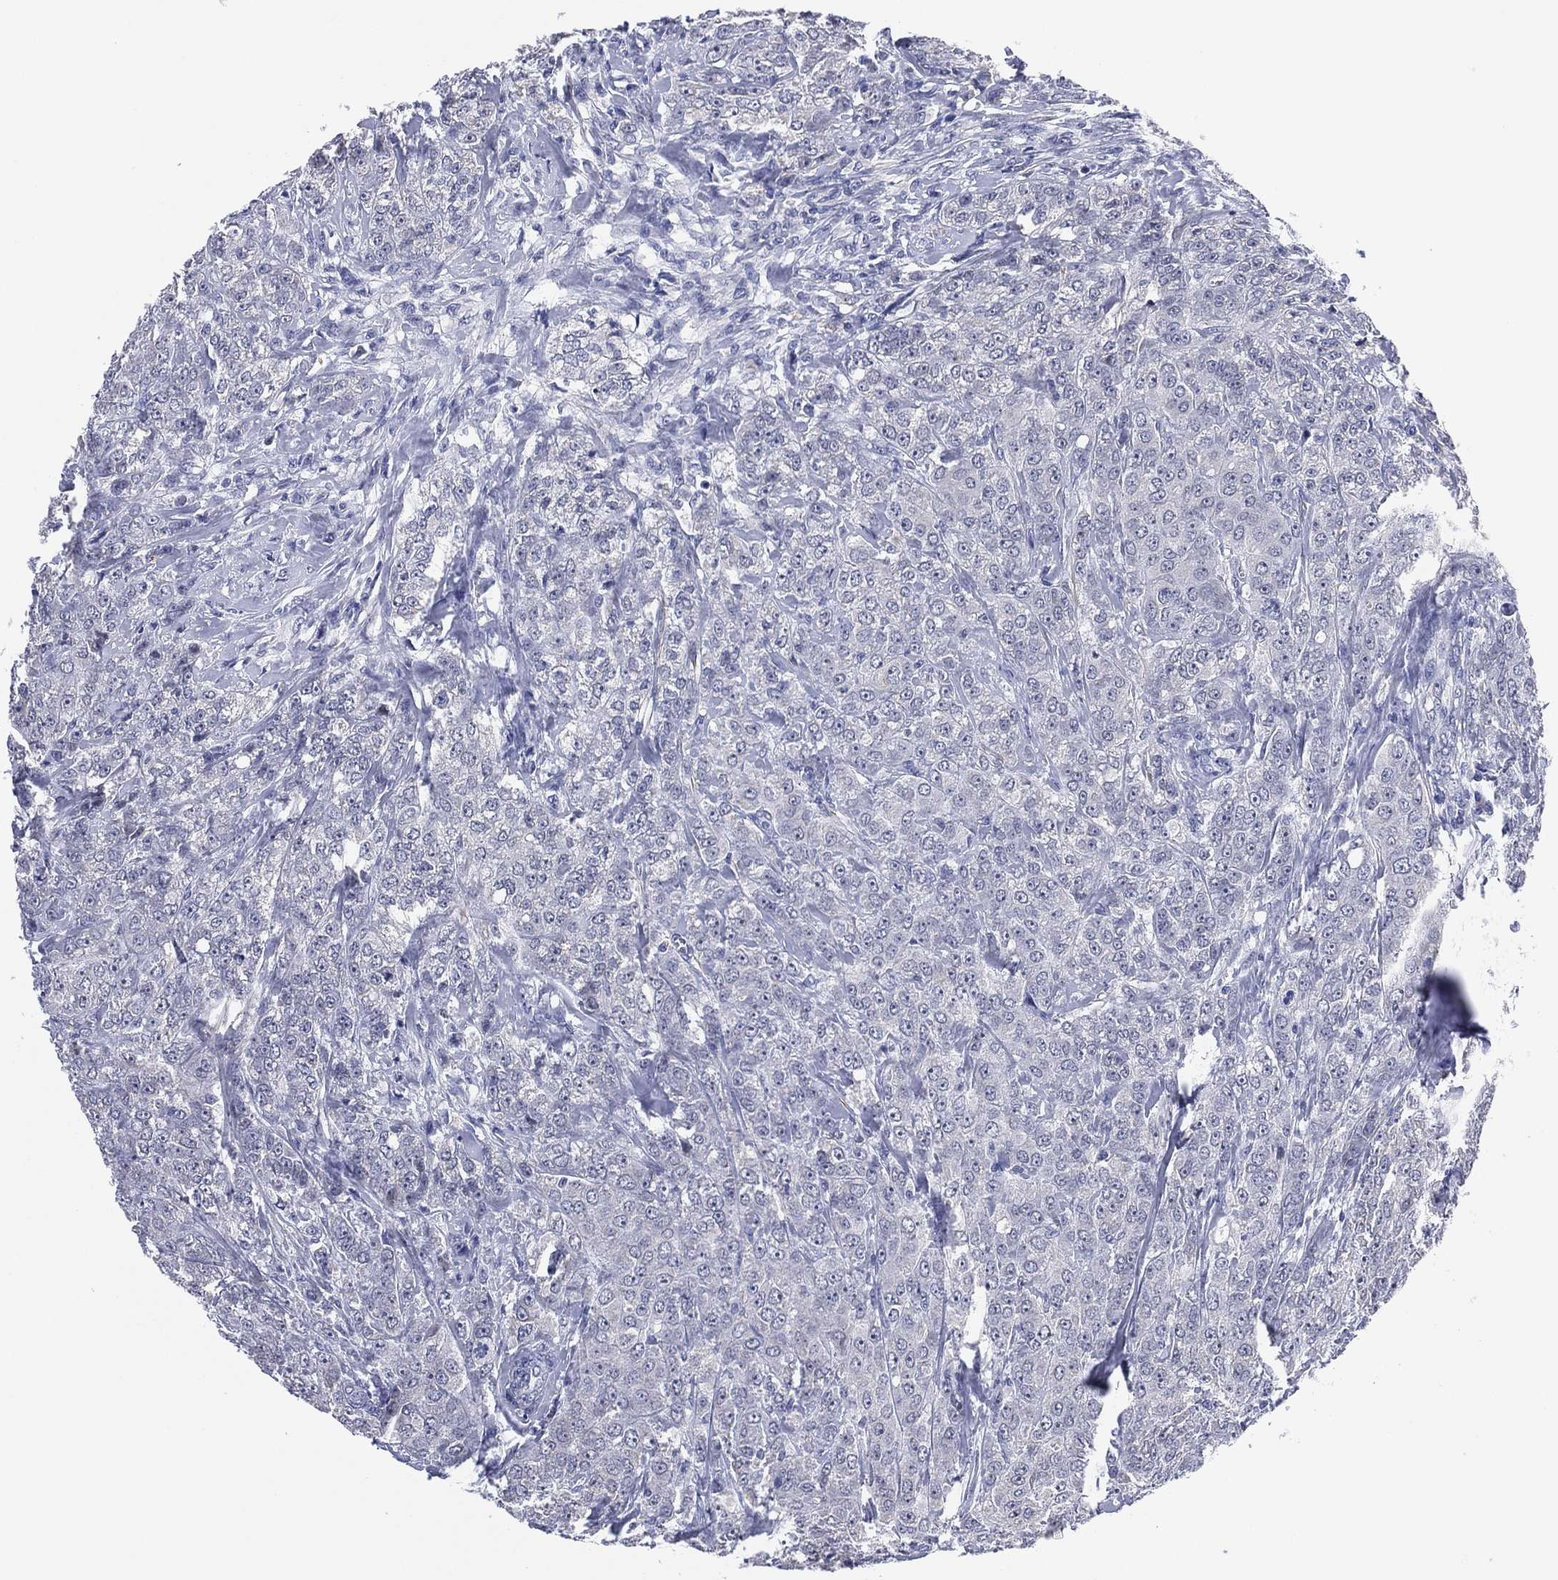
{"staining": {"intensity": "negative", "quantity": "none", "location": "none"}, "tissue": "breast cancer", "cell_type": "Tumor cells", "image_type": "cancer", "snomed": [{"axis": "morphology", "description": "Duct carcinoma"}, {"axis": "topography", "description": "Breast"}], "caption": "High magnification brightfield microscopy of breast cancer (invasive ductal carcinoma) stained with DAB (3,3'-diaminobenzidine) (brown) and counterstained with hematoxylin (blue): tumor cells show no significant staining.", "gene": "CLIP3", "patient": {"sex": "female", "age": 43}}